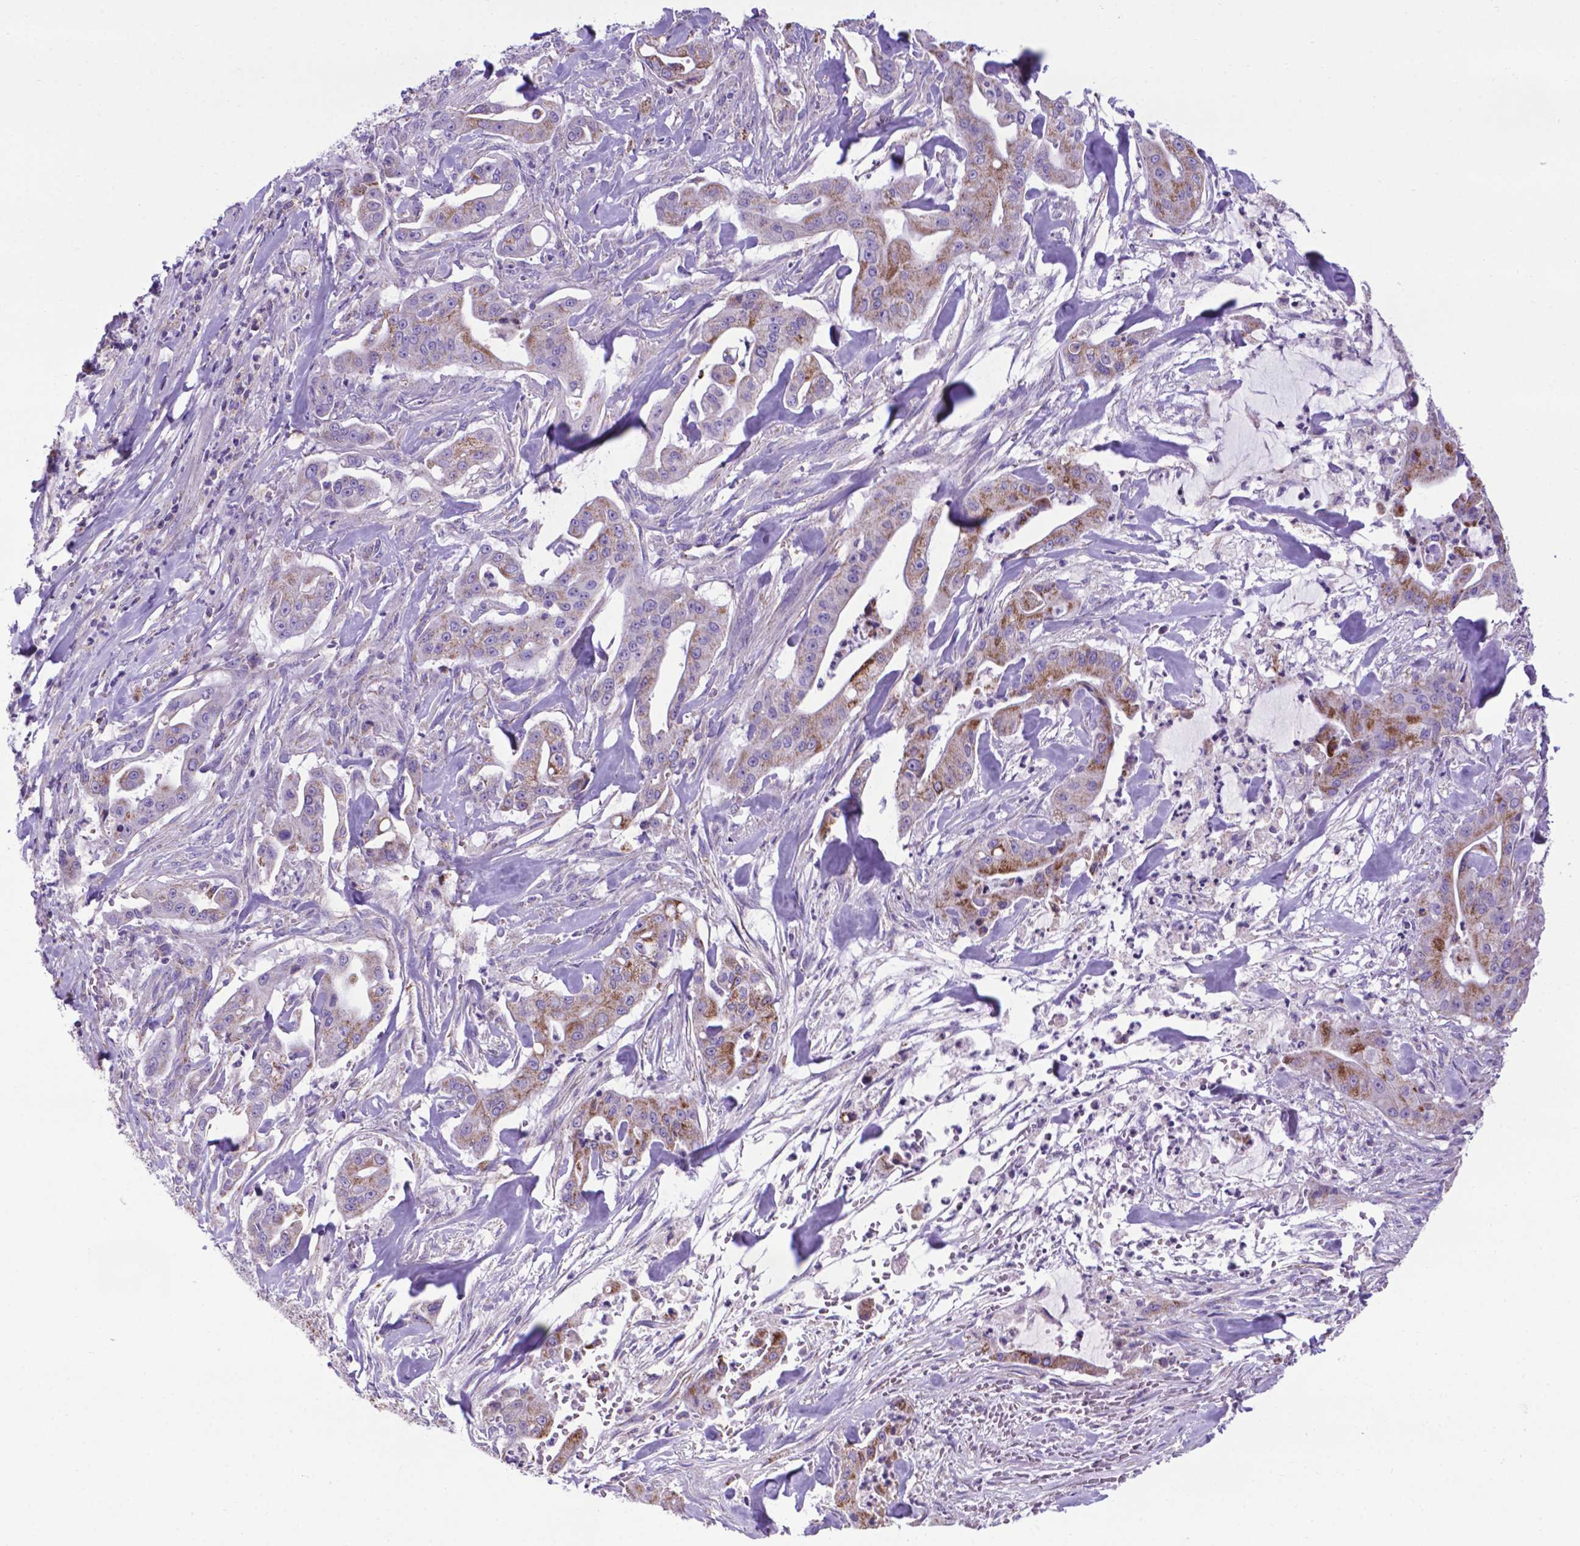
{"staining": {"intensity": "moderate", "quantity": "25%-75%", "location": "cytoplasmic/membranous"}, "tissue": "pancreatic cancer", "cell_type": "Tumor cells", "image_type": "cancer", "snomed": [{"axis": "morphology", "description": "Normal tissue, NOS"}, {"axis": "morphology", "description": "Inflammation, NOS"}, {"axis": "morphology", "description": "Adenocarcinoma, NOS"}, {"axis": "topography", "description": "Pancreas"}], "caption": "Moderate cytoplasmic/membranous protein staining is appreciated in approximately 25%-75% of tumor cells in adenocarcinoma (pancreatic). The protein is shown in brown color, while the nuclei are stained blue.", "gene": "POU3F3", "patient": {"sex": "male", "age": 57}}